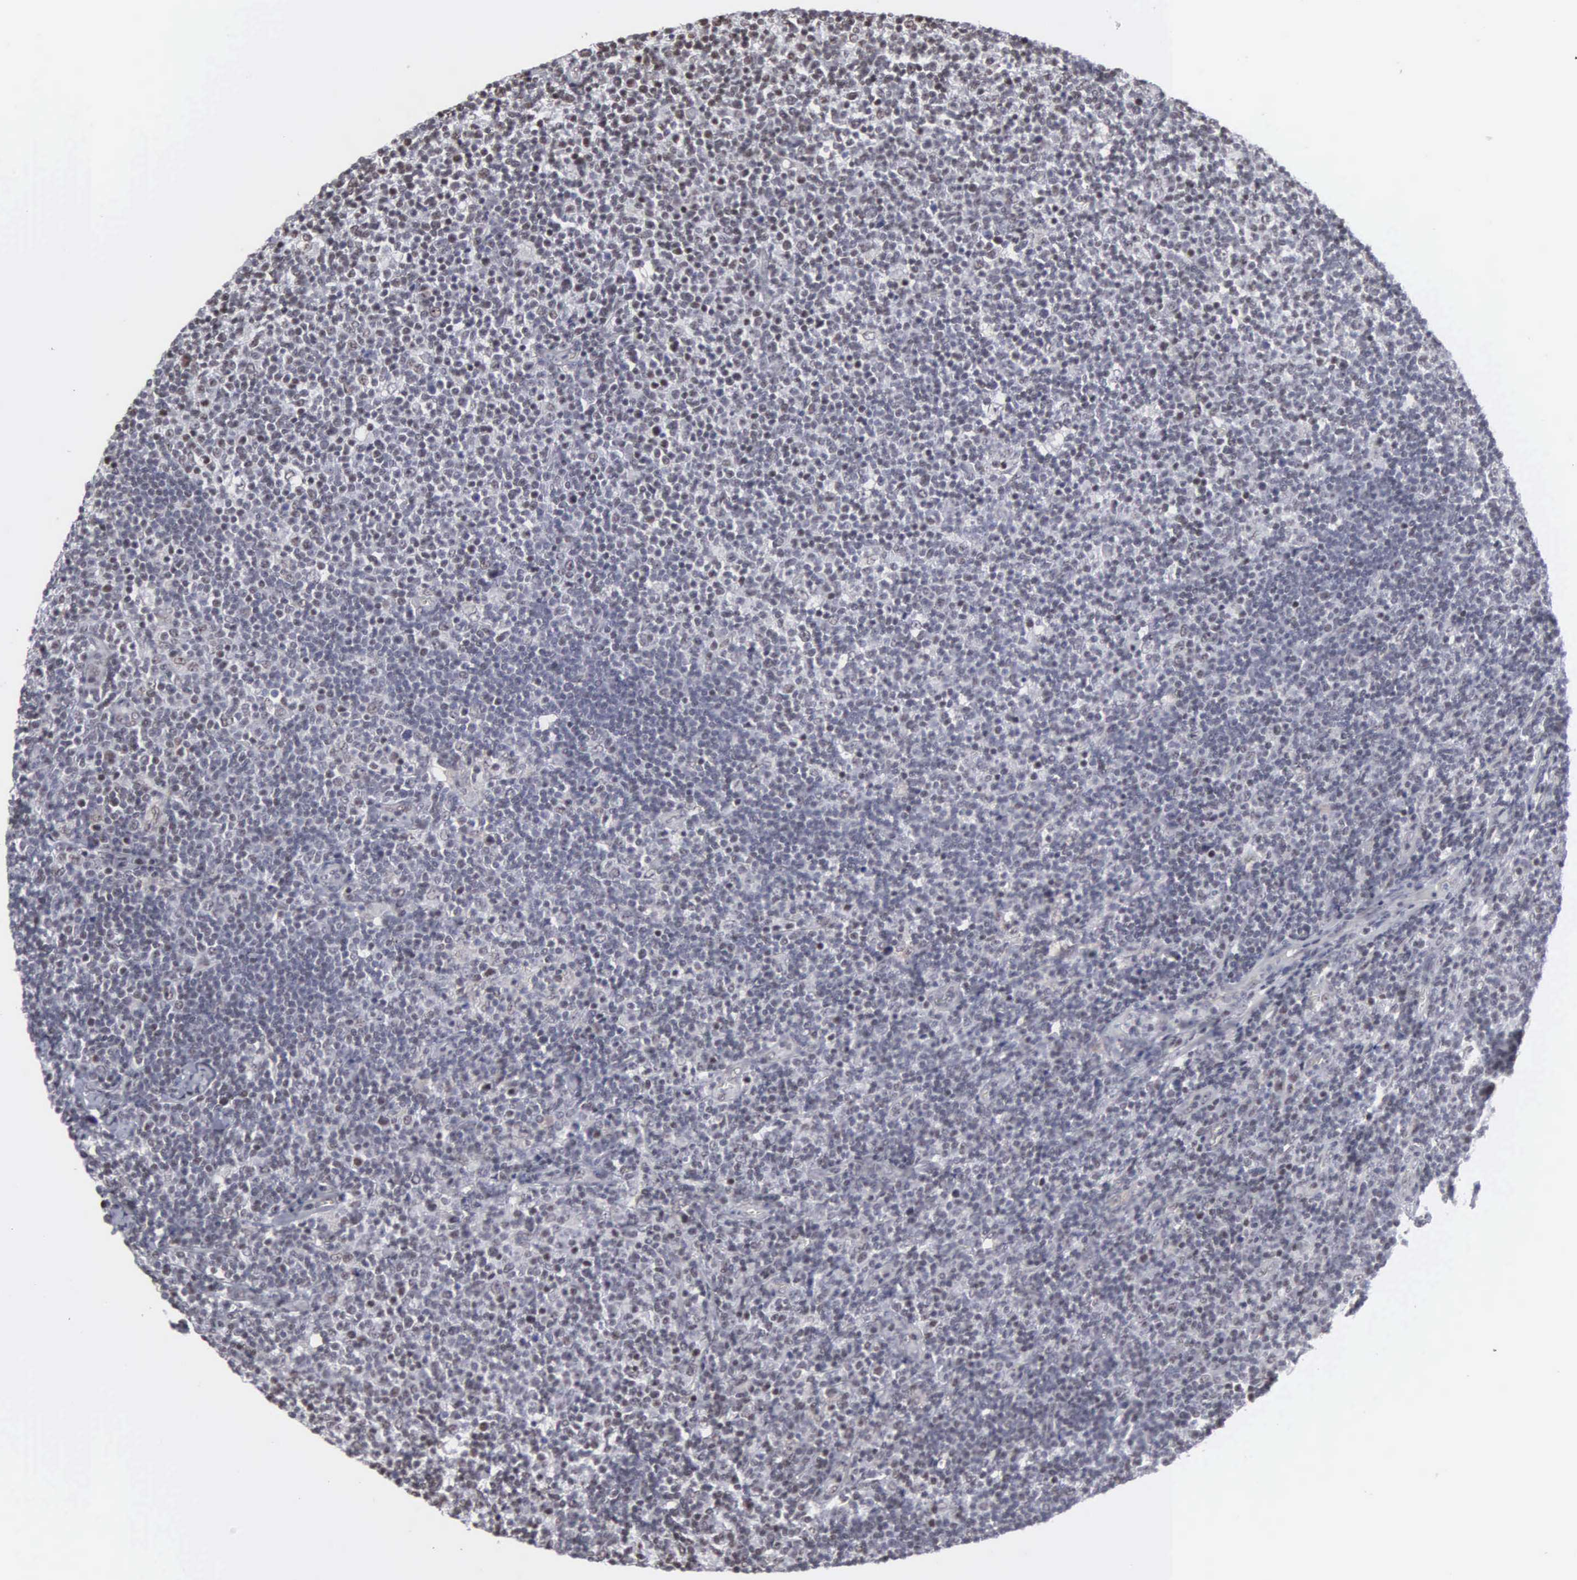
{"staining": {"intensity": "weak", "quantity": "<25%", "location": "nuclear"}, "tissue": "lymphoma", "cell_type": "Tumor cells", "image_type": "cancer", "snomed": [{"axis": "morphology", "description": "Malignant lymphoma, non-Hodgkin's type, Low grade"}, {"axis": "topography", "description": "Lymph node"}], "caption": "An immunohistochemistry (IHC) histopathology image of lymphoma is shown. There is no staining in tumor cells of lymphoma.", "gene": "KIAA0586", "patient": {"sex": "male", "age": 74}}